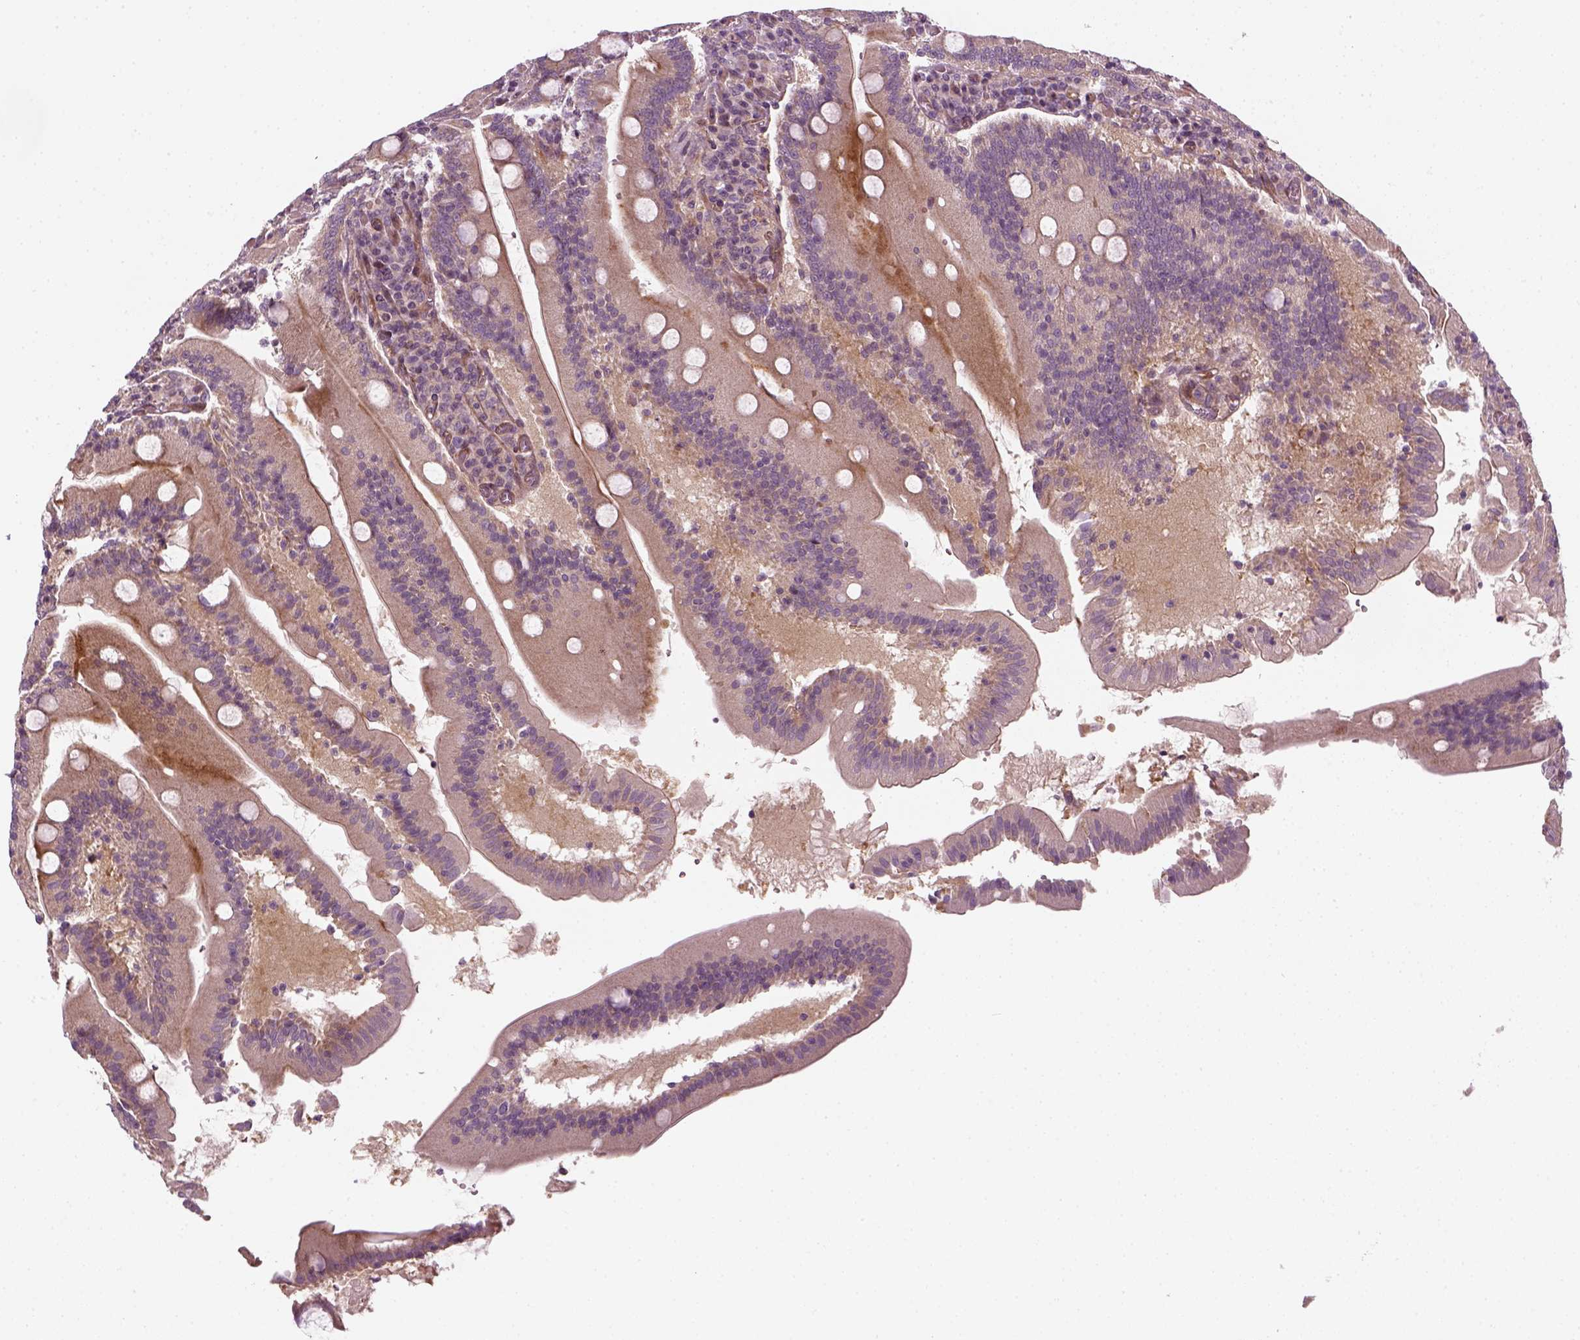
{"staining": {"intensity": "moderate", "quantity": "25%-75%", "location": "cytoplasmic/membranous"}, "tissue": "small intestine", "cell_type": "Glandular cells", "image_type": "normal", "snomed": [{"axis": "morphology", "description": "Normal tissue, NOS"}, {"axis": "topography", "description": "Small intestine"}], "caption": "An image of small intestine stained for a protein shows moderate cytoplasmic/membranous brown staining in glandular cells.", "gene": "DNASE1L1", "patient": {"sex": "male", "age": 37}}